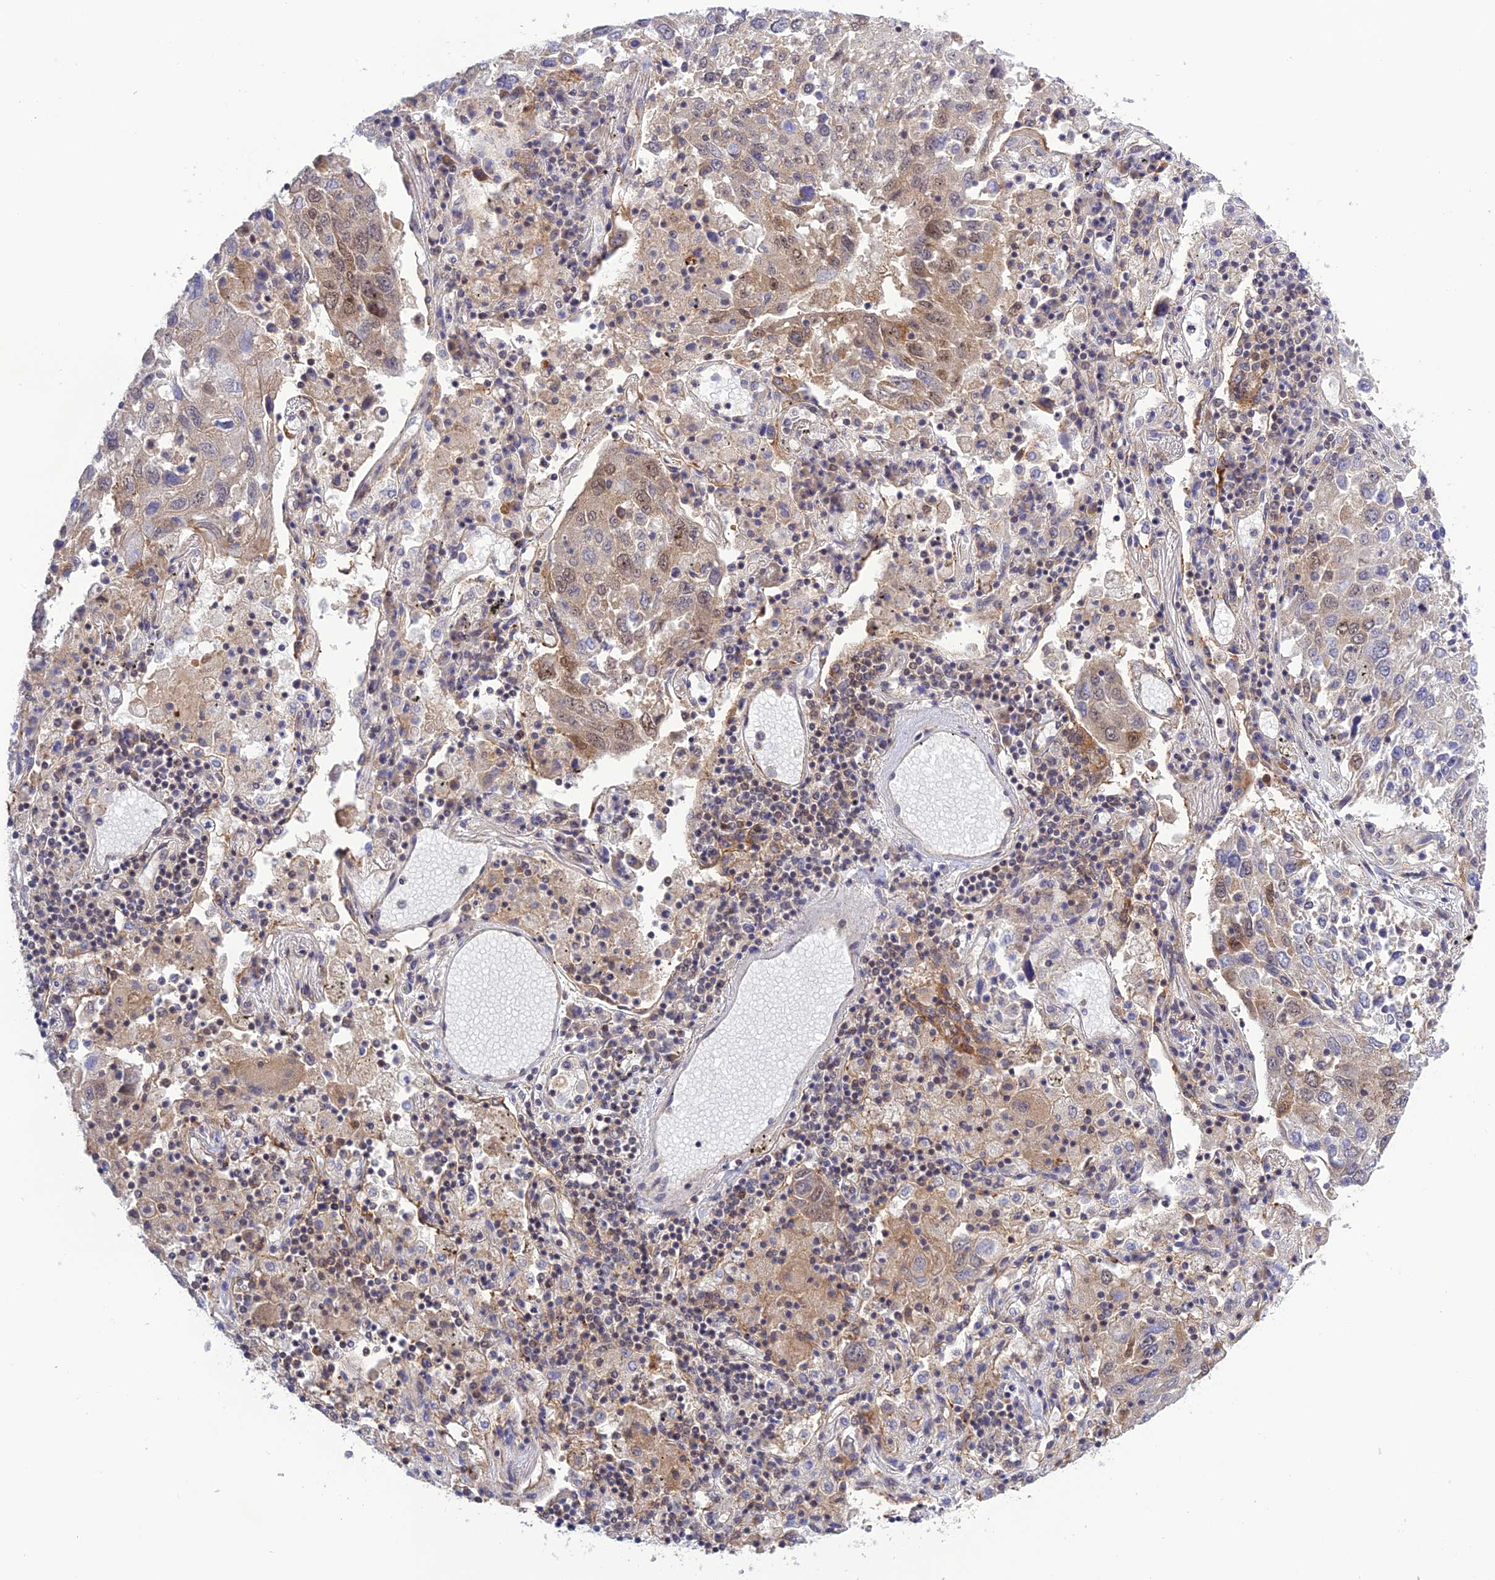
{"staining": {"intensity": "moderate", "quantity": "<25%", "location": "cytoplasmic/membranous,nuclear"}, "tissue": "lung cancer", "cell_type": "Tumor cells", "image_type": "cancer", "snomed": [{"axis": "morphology", "description": "Squamous cell carcinoma, NOS"}, {"axis": "topography", "description": "Lung"}], "caption": "About <25% of tumor cells in human squamous cell carcinoma (lung) exhibit moderate cytoplasmic/membranous and nuclear protein expression as visualized by brown immunohistochemical staining.", "gene": "TCEA1", "patient": {"sex": "male", "age": 65}}